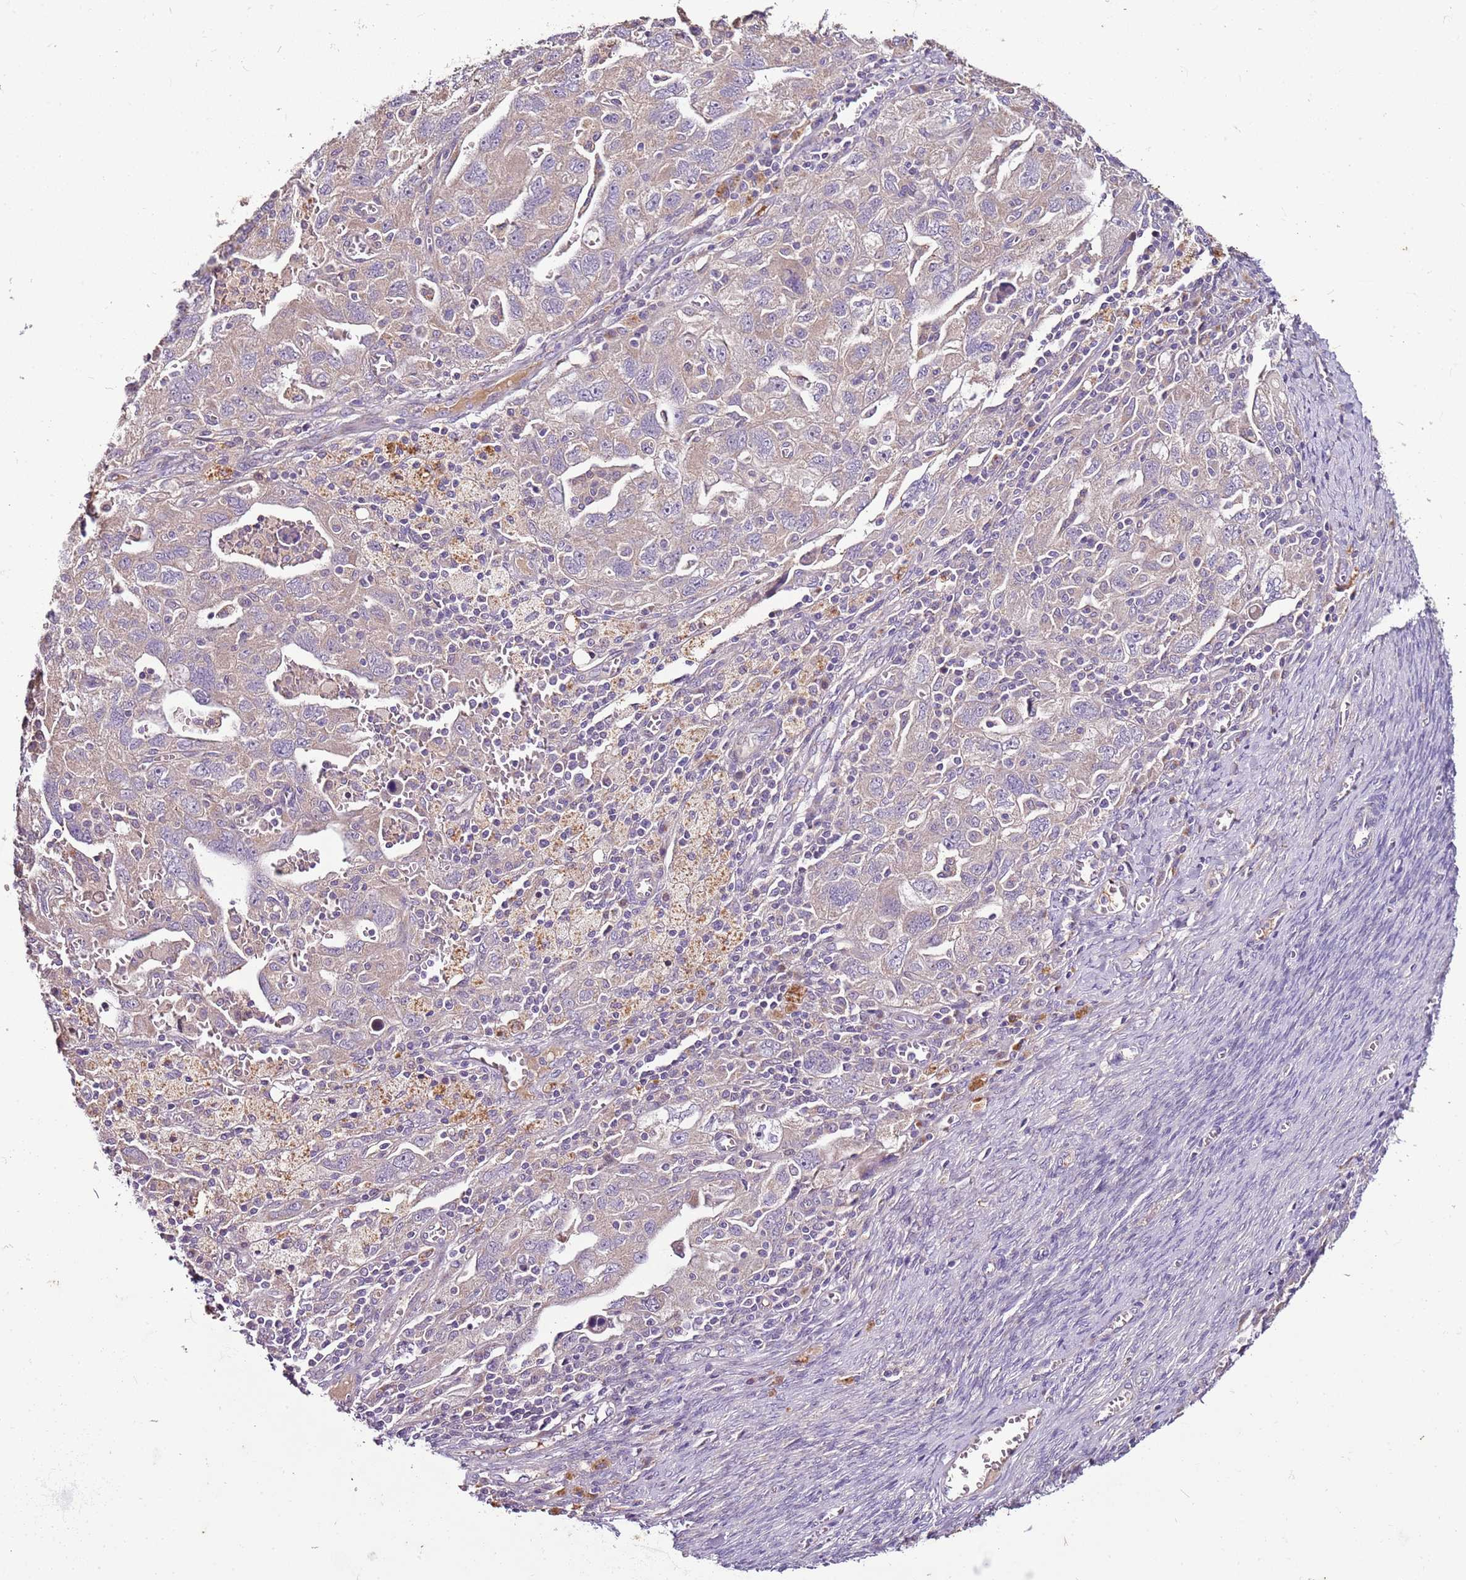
{"staining": {"intensity": "negative", "quantity": "none", "location": "none"}, "tissue": "ovarian cancer", "cell_type": "Tumor cells", "image_type": "cancer", "snomed": [{"axis": "morphology", "description": "Carcinoma, NOS"}, {"axis": "morphology", "description": "Cystadenocarcinoma, serous, NOS"}, {"axis": "topography", "description": "Ovary"}], "caption": "This is an immunohistochemistry photomicrograph of human serous cystadenocarcinoma (ovarian). There is no expression in tumor cells.", "gene": "FAM20A", "patient": {"sex": "female", "age": 69}}